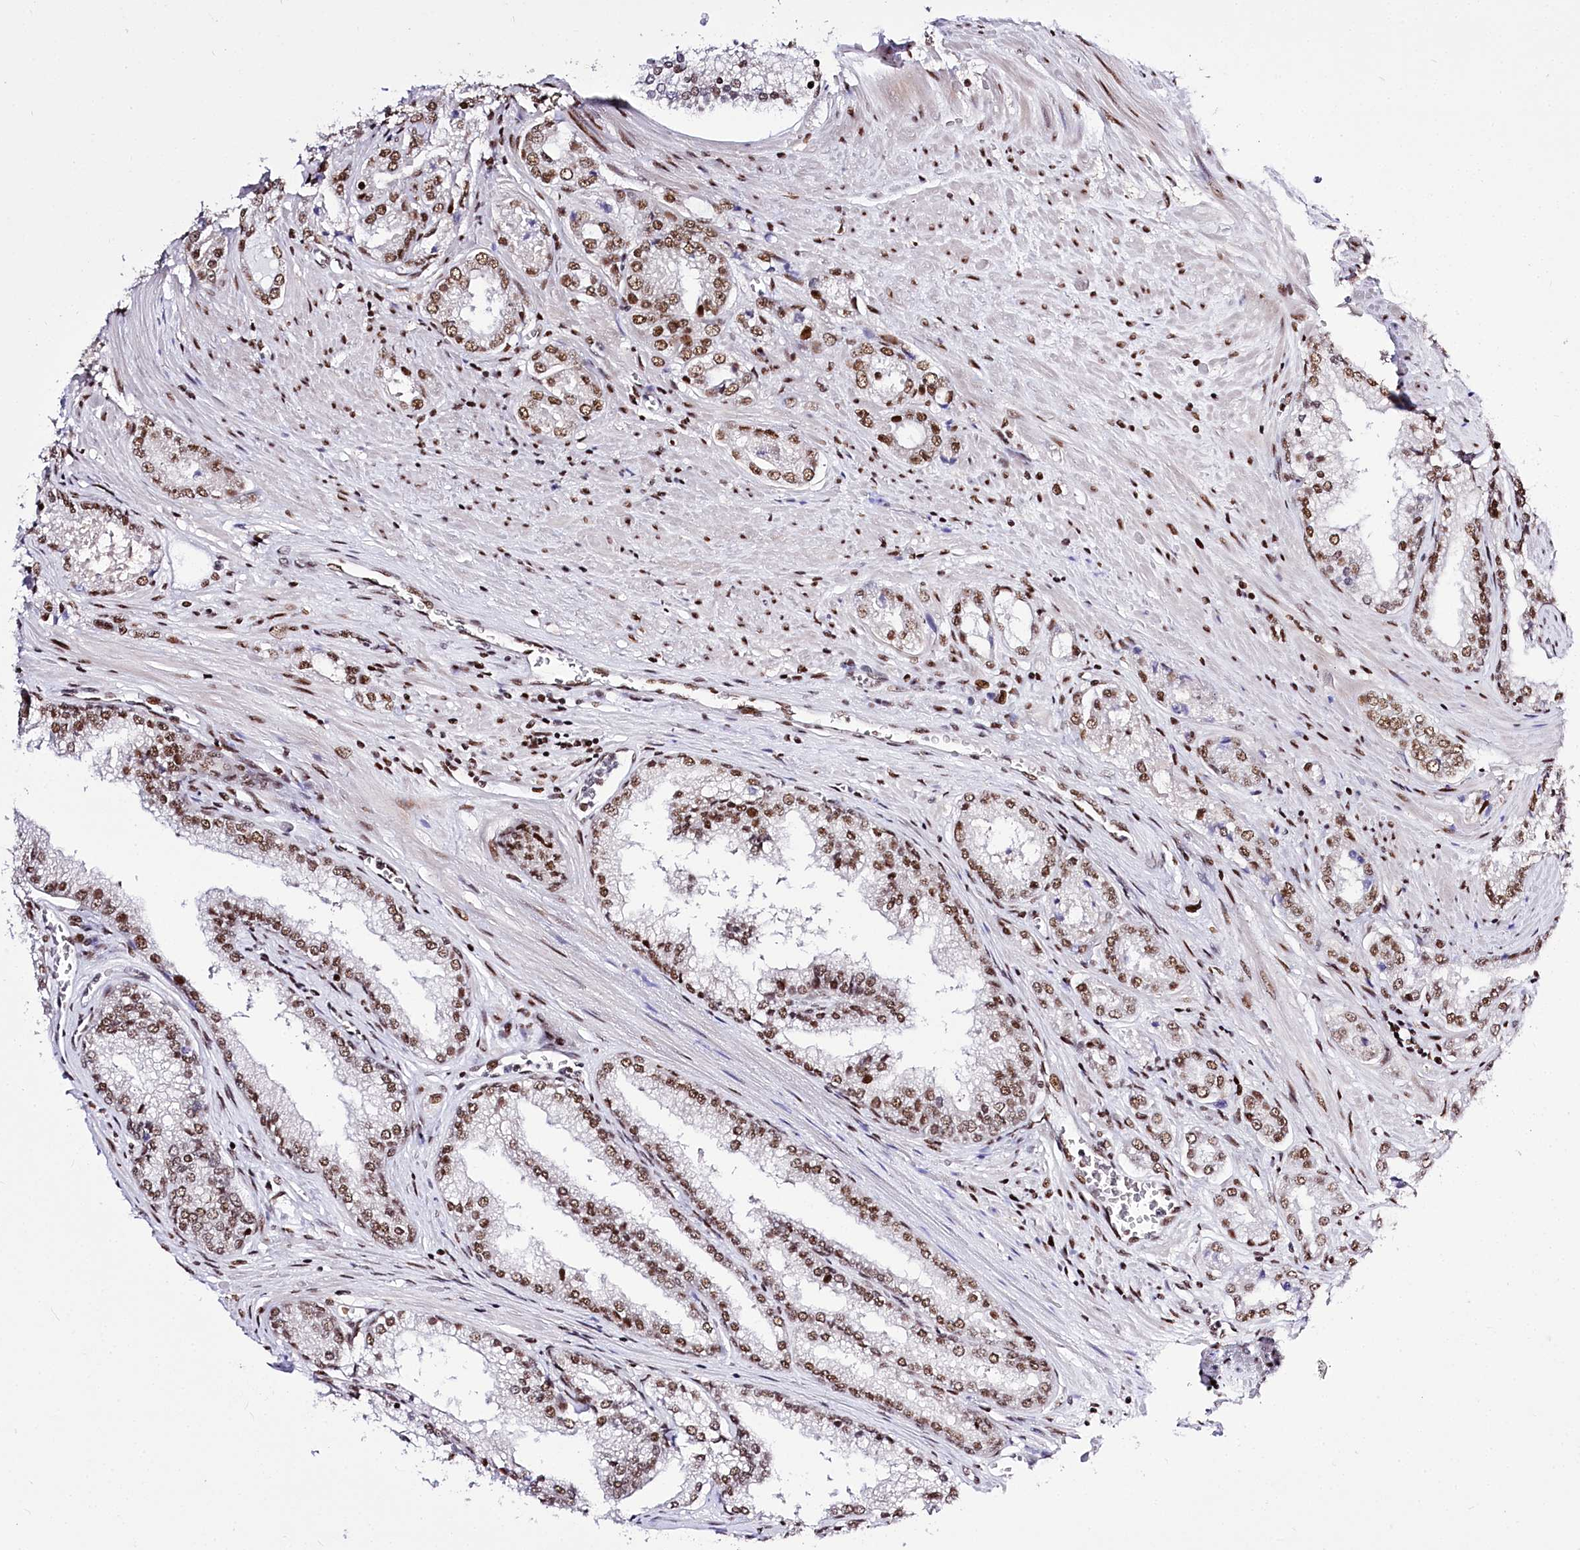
{"staining": {"intensity": "moderate", "quantity": ">75%", "location": "nuclear"}, "tissue": "prostate cancer", "cell_type": "Tumor cells", "image_type": "cancer", "snomed": [{"axis": "morphology", "description": "Adenocarcinoma, High grade"}, {"axis": "topography", "description": "Prostate"}], "caption": "High-magnification brightfield microscopy of prostate high-grade adenocarcinoma stained with DAB (brown) and counterstained with hematoxylin (blue). tumor cells exhibit moderate nuclear positivity is identified in approximately>75% of cells. (brown staining indicates protein expression, while blue staining denotes nuclei).", "gene": "POU4F3", "patient": {"sex": "male", "age": 72}}